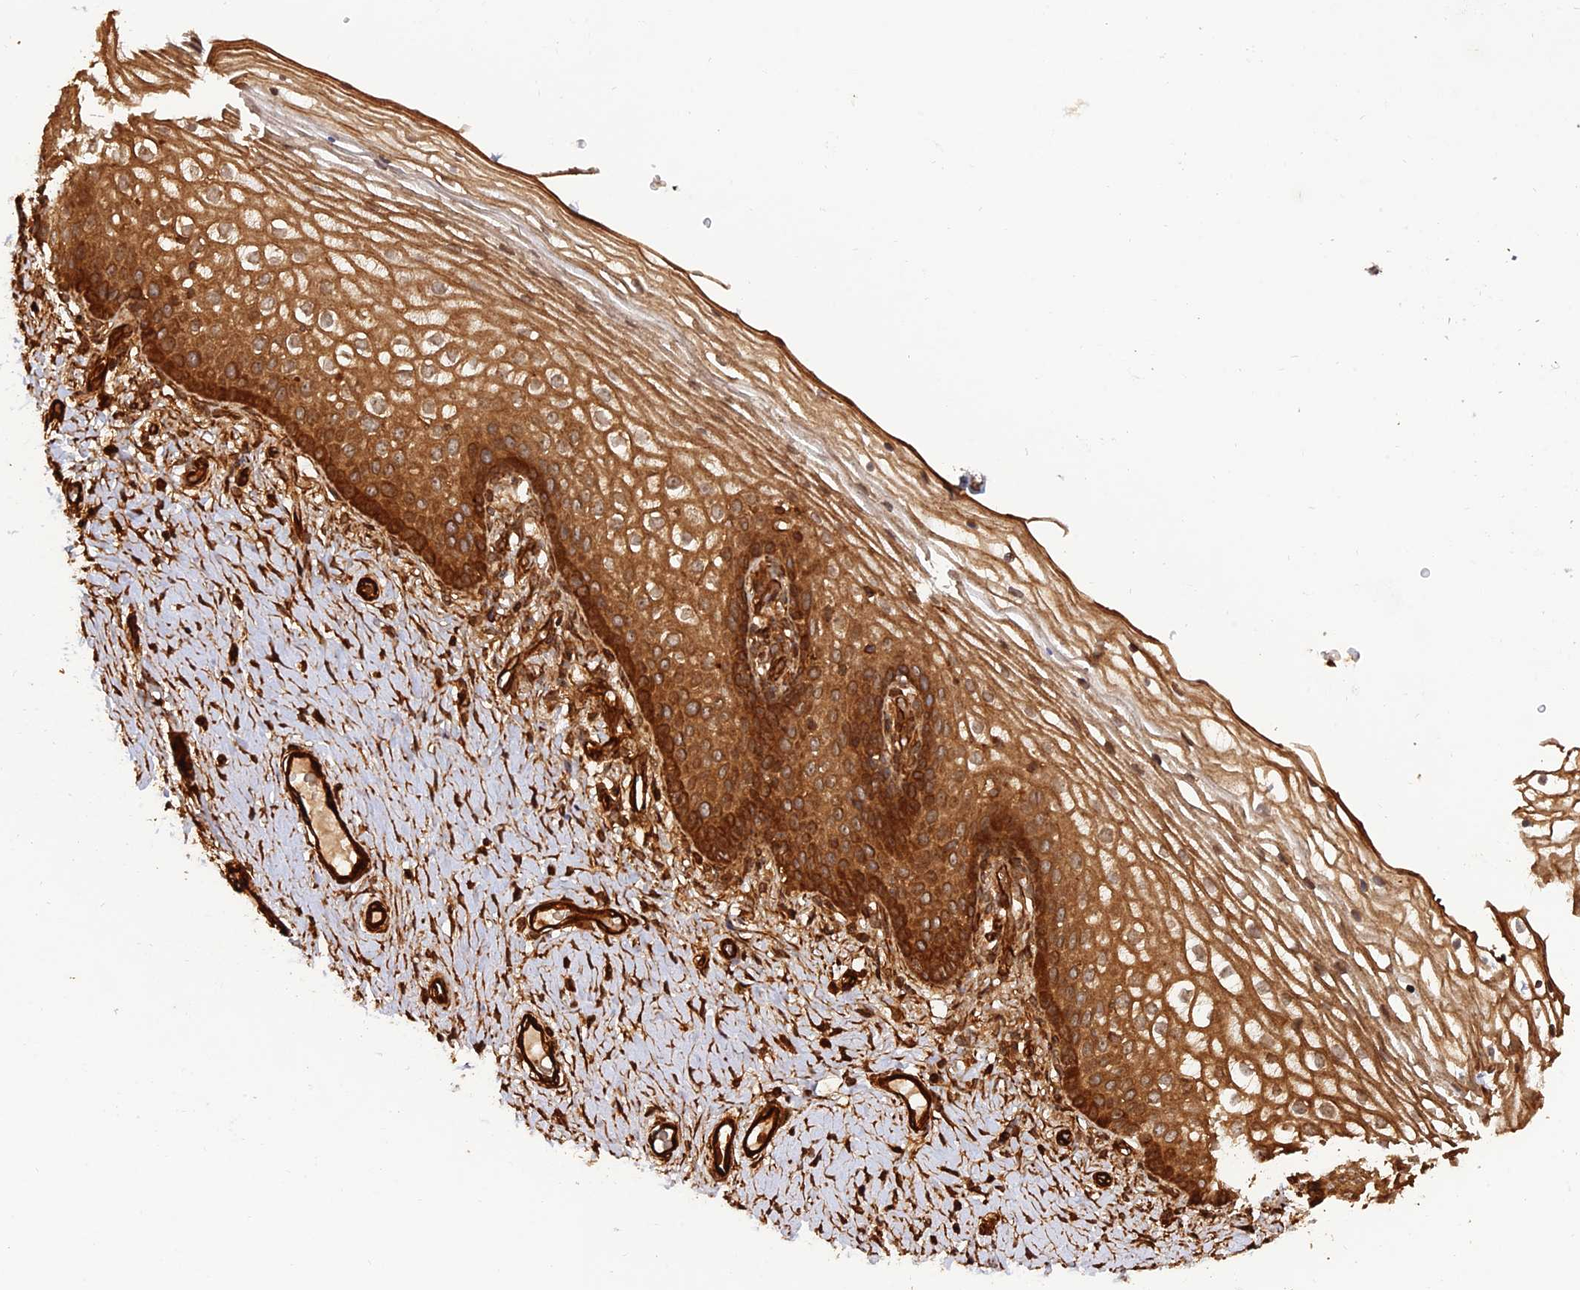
{"staining": {"intensity": "strong", "quantity": ">75%", "location": "cytoplasmic/membranous"}, "tissue": "vagina", "cell_type": "Squamous epithelial cells", "image_type": "normal", "snomed": [{"axis": "morphology", "description": "Normal tissue, NOS"}, {"axis": "topography", "description": "Vagina"}], "caption": "Vagina was stained to show a protein in brown. There is high levels of strong cytoplasmic/membranous positivity in about >75% of squamous epithelial cells. (brown staining indicates protein expression, while blue staining denotes nuclei).", "gene": "CREBL2", "patient": {"sex": "female", "age": 60}}